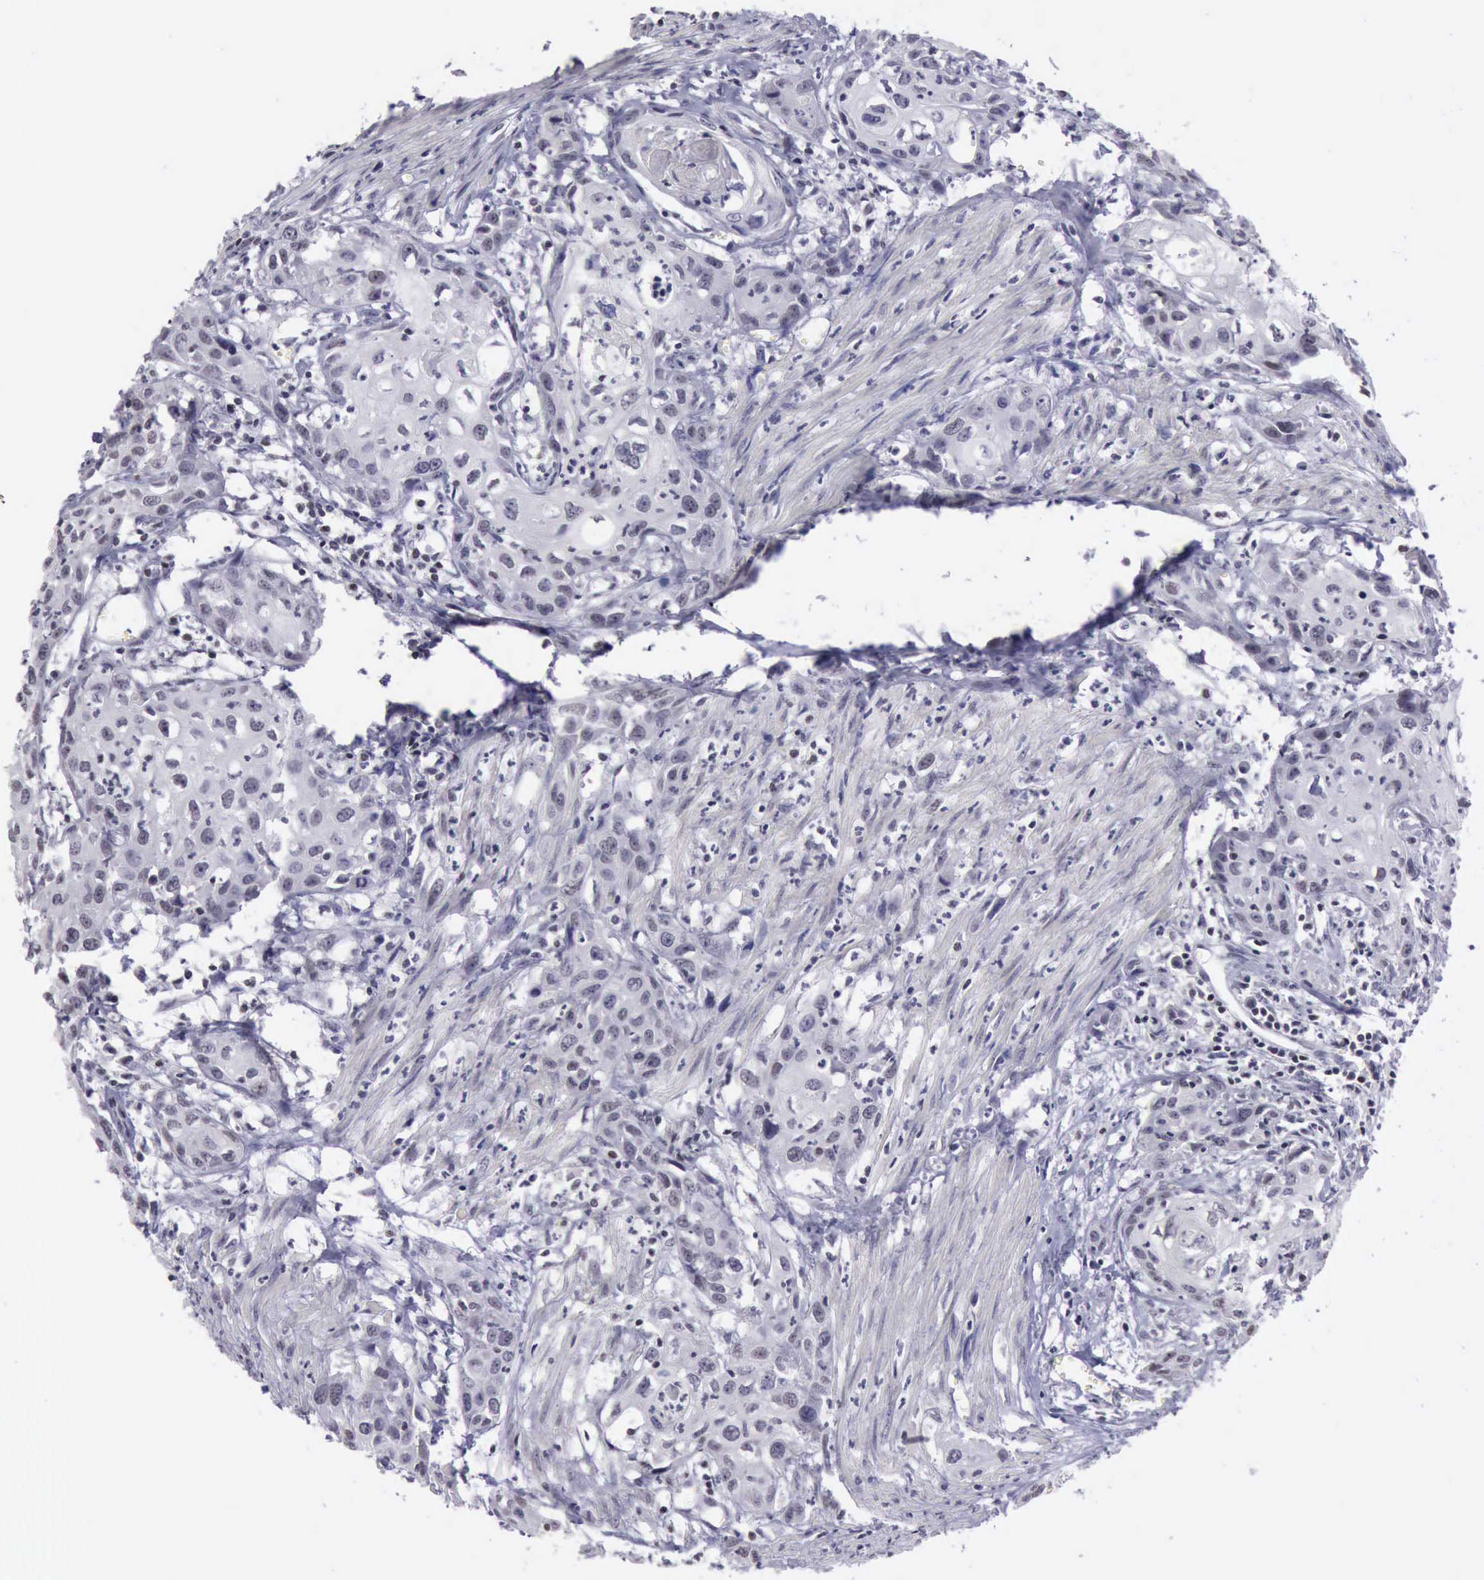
{"staining": {"intensity": "negative", "quantity": "none", "location": "none"}, "tissue": "urothelial cancer", "cell_type": "Tumor cells", "image_type": "cancer", "snomed": [{"axis": "morphology", "description": "Urothelial carcinoma, High grade"}, {"axis": "topography", "description": "Urinary bladder"}], "caption": "Human urothelial carcinoma (high-grade) stained for a protein using IHC reveals no positivity in tumor cells.", "gene": "YY1", "patient": {"sex": "male", "age": 54}}